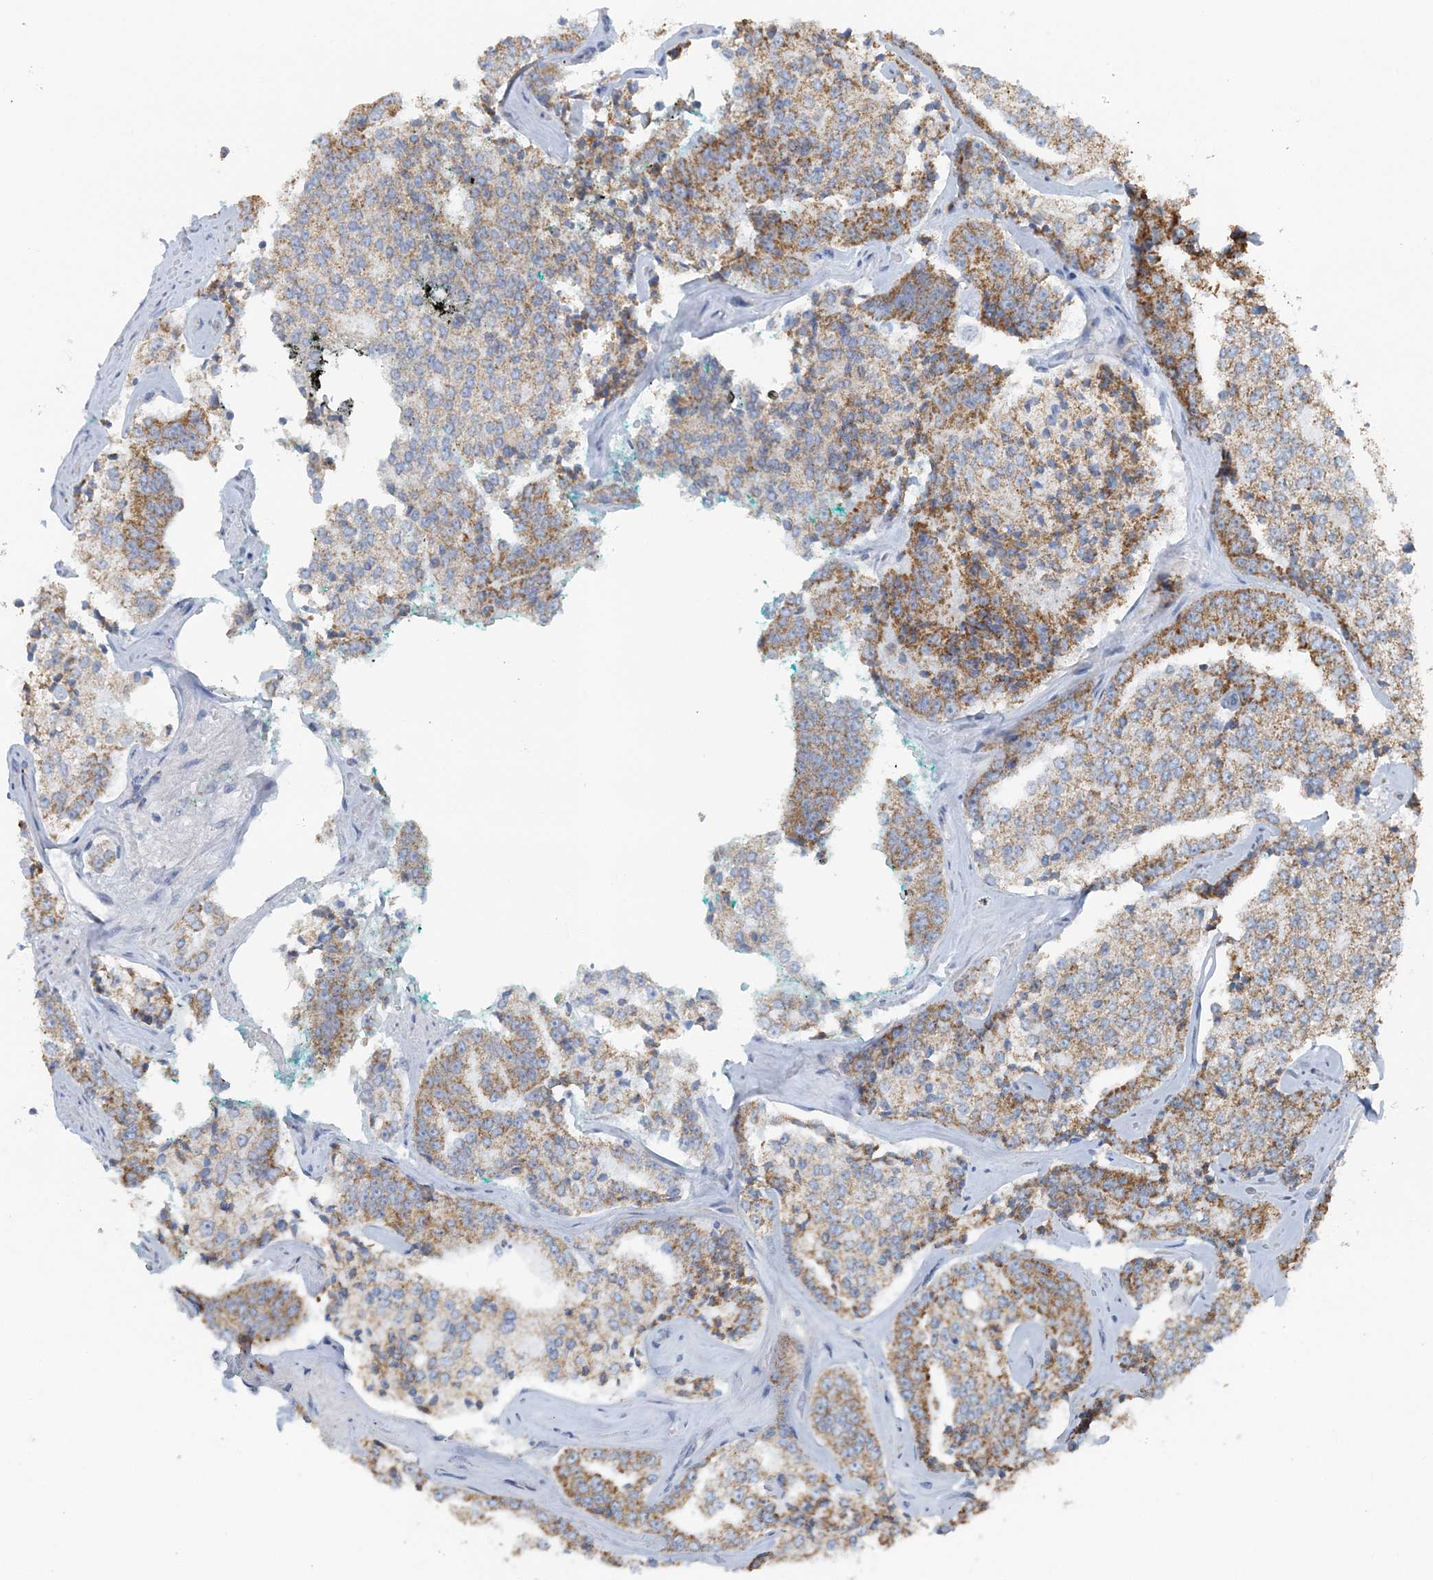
{"staining": {"intensity": "moderate", "quantity": ">75%", "location": "cytoplasmic/membranous"}, "tissue": "prostate cancer", "cell_type": "Tumor cells", "image_type": "cancer", "snomed": [{"axis": "morphology", "description": "Adenocarcinoma, High grade"}, {"axis": "topography", "description": "Prostate"}], "caption": "Immunohistochemical staining of human high-grade adenocarcinoma (prostate) displays medium levels of moderate cytoplasmic/membranous protein expression in about >75% of tumor cells.", "gene": "PCCB", "patient": {"sex": "male", "age": 71}}